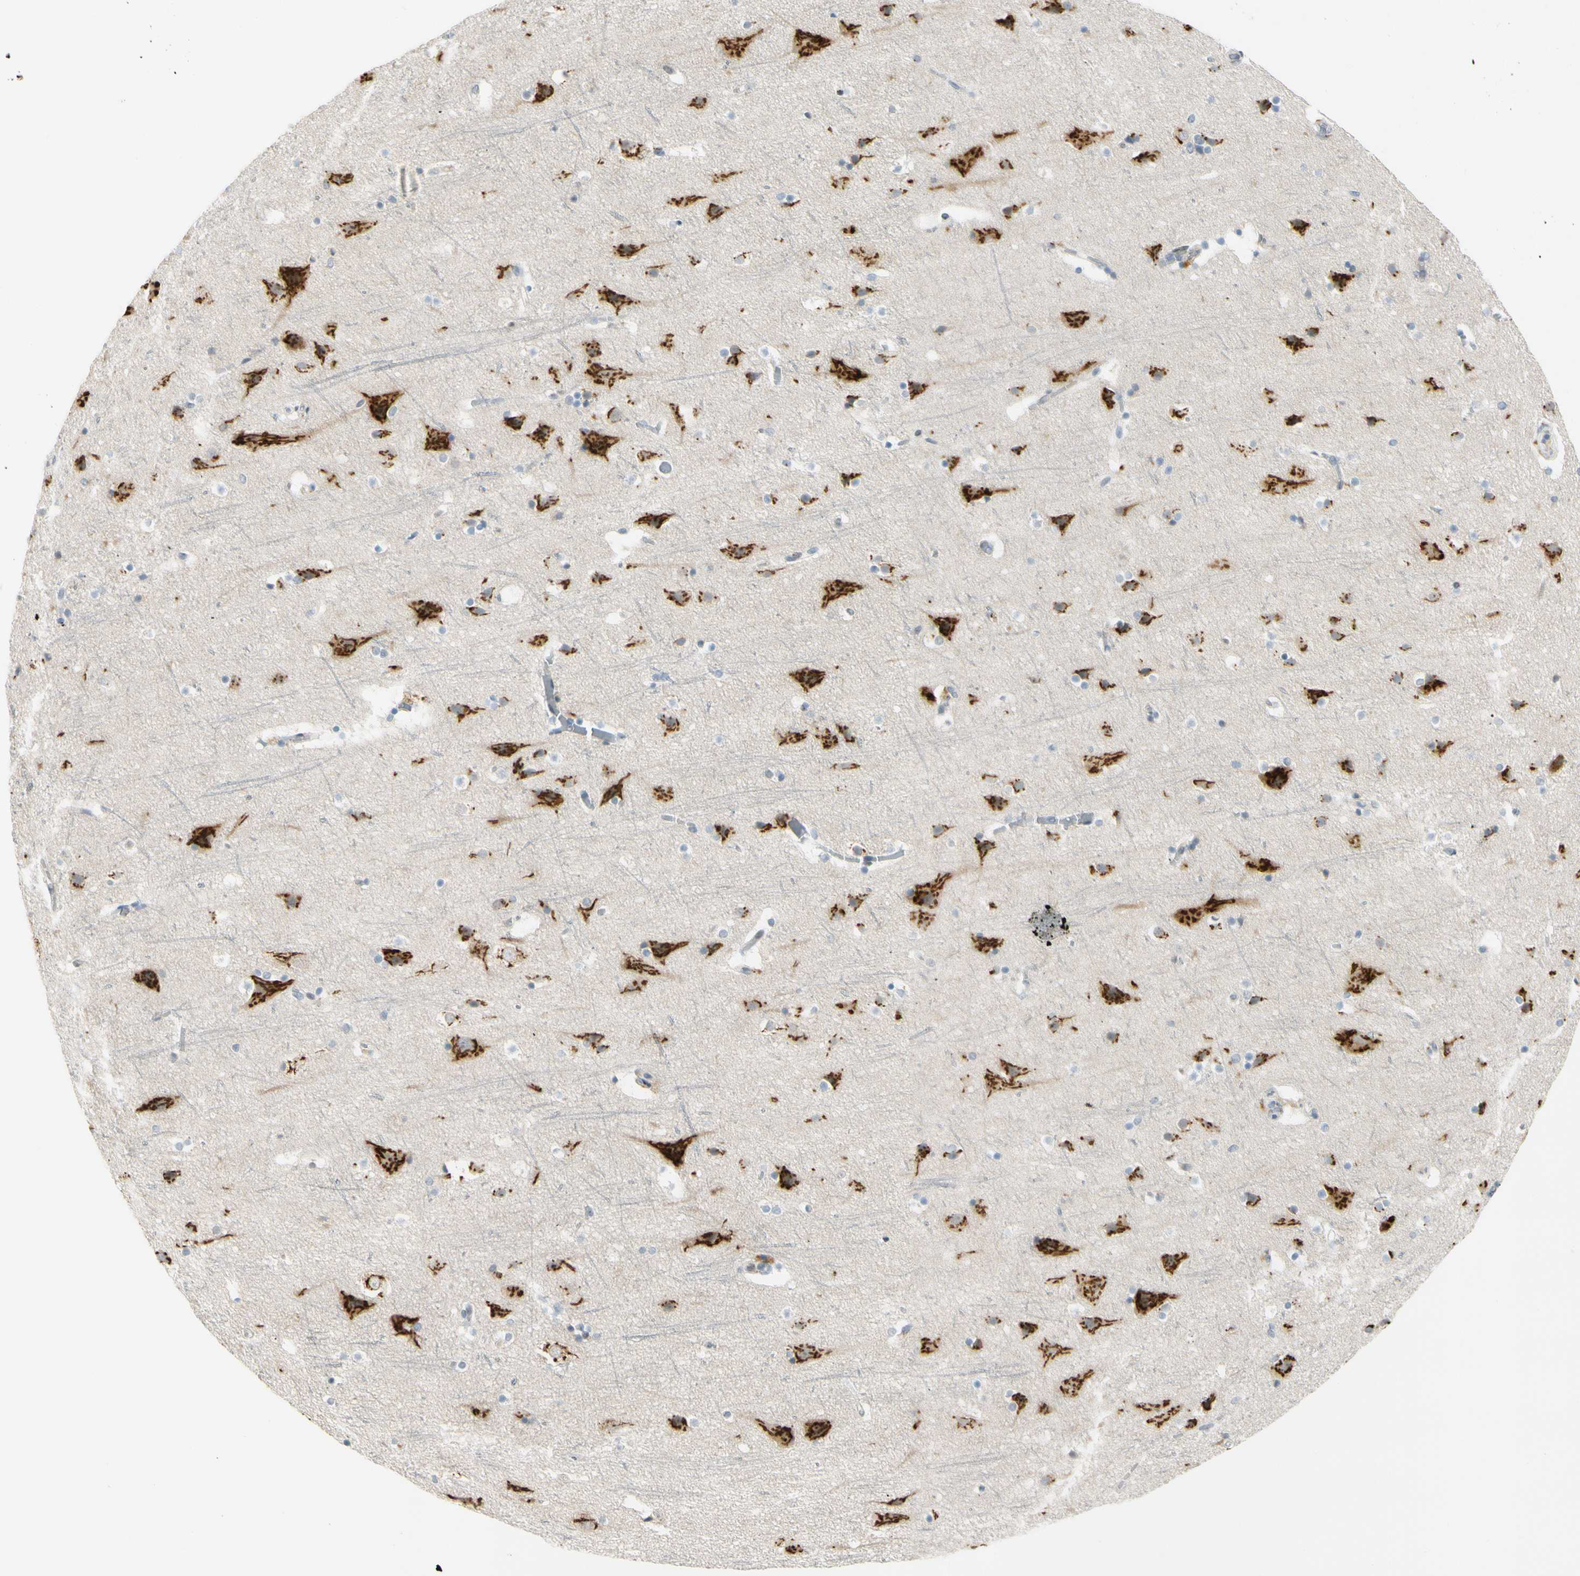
{"staining": {"intensity": "negative", "quantity": "none", "location": "none"}, "tissue": "cerebral cortex", "cell_type": "Endothelial cells", "image_type": "normal", "snomed": [{"axis": "morphology", "description": "Normal tissue, NOS"}, {"axis": "topography", "description": "Cerebral cortex"}], "caption": "The image exhibits no significant positivity in endothelial cells of cerebral cortex. The staining is performed using DAB (3,3'-diaminobenzidine) brown chromogen with nuclei counter-stained in using hematoxylin.", "gene": "B4GALNT1", "patient": {"sex": "male", "age": 45}}